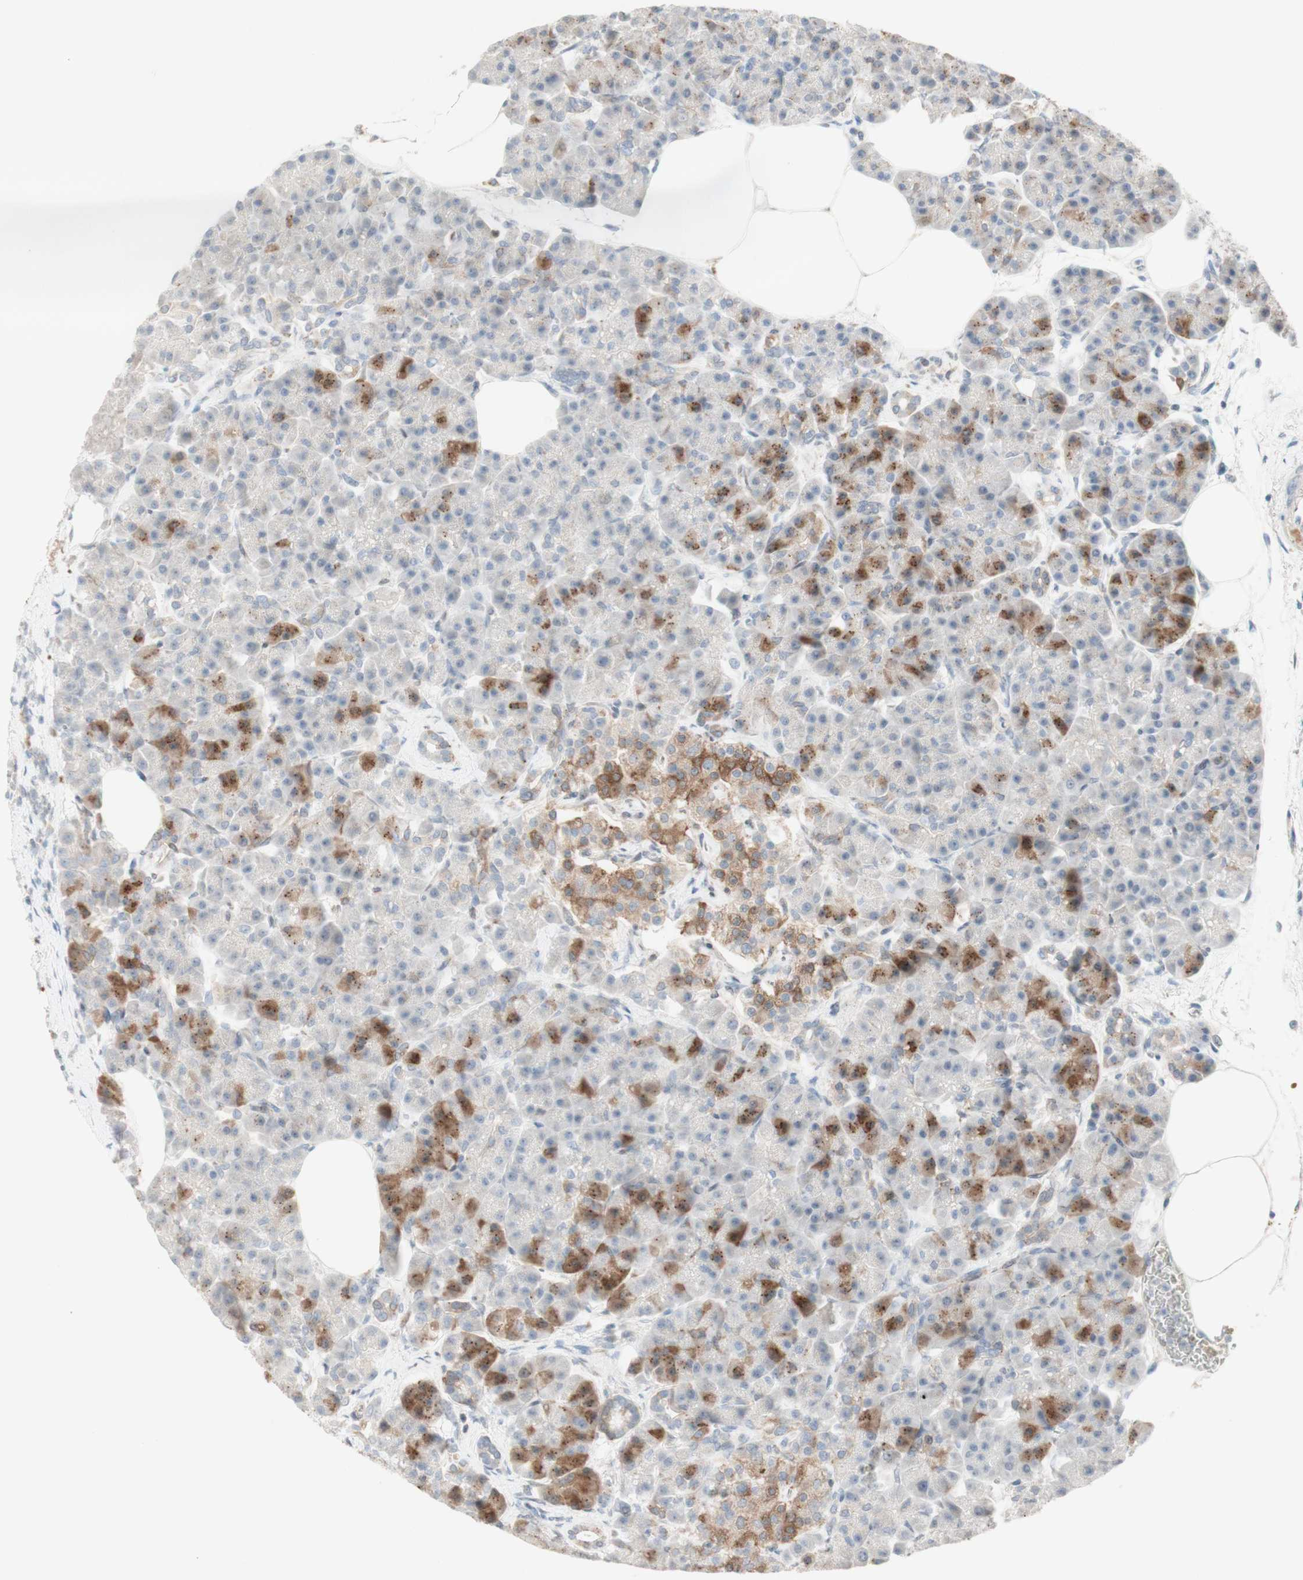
{"staining": {"intensity": "moderate", "quantity": ">75%", "location": "cytoplasmic/membranous"}, "tissue": "pancreas", "cell_type": "Exocrine glandular cells", "image_type": "normal", "snomed": [{"axis": "morphology", "description": "Normal tissue, NOS"}, {"axis": "topography", "description": "Pancreas"}], "caption": "Immunohistochemistry (IHC) staining of unremarkable pancreas, which reveals medium levels of moderate cytoplasmic/membranous staining in approximately >75% of exocrine glandular cells indicating moderate cytoplasmic/membranous protein expression. The staining was performed using DAB (3,3'-diaminobenzidine) (brown) for protein detection and nuclei were counterstained in hematoxylin (blue).", "gene": "CYLD", "patient": {"sex": "female", "age": 70}}